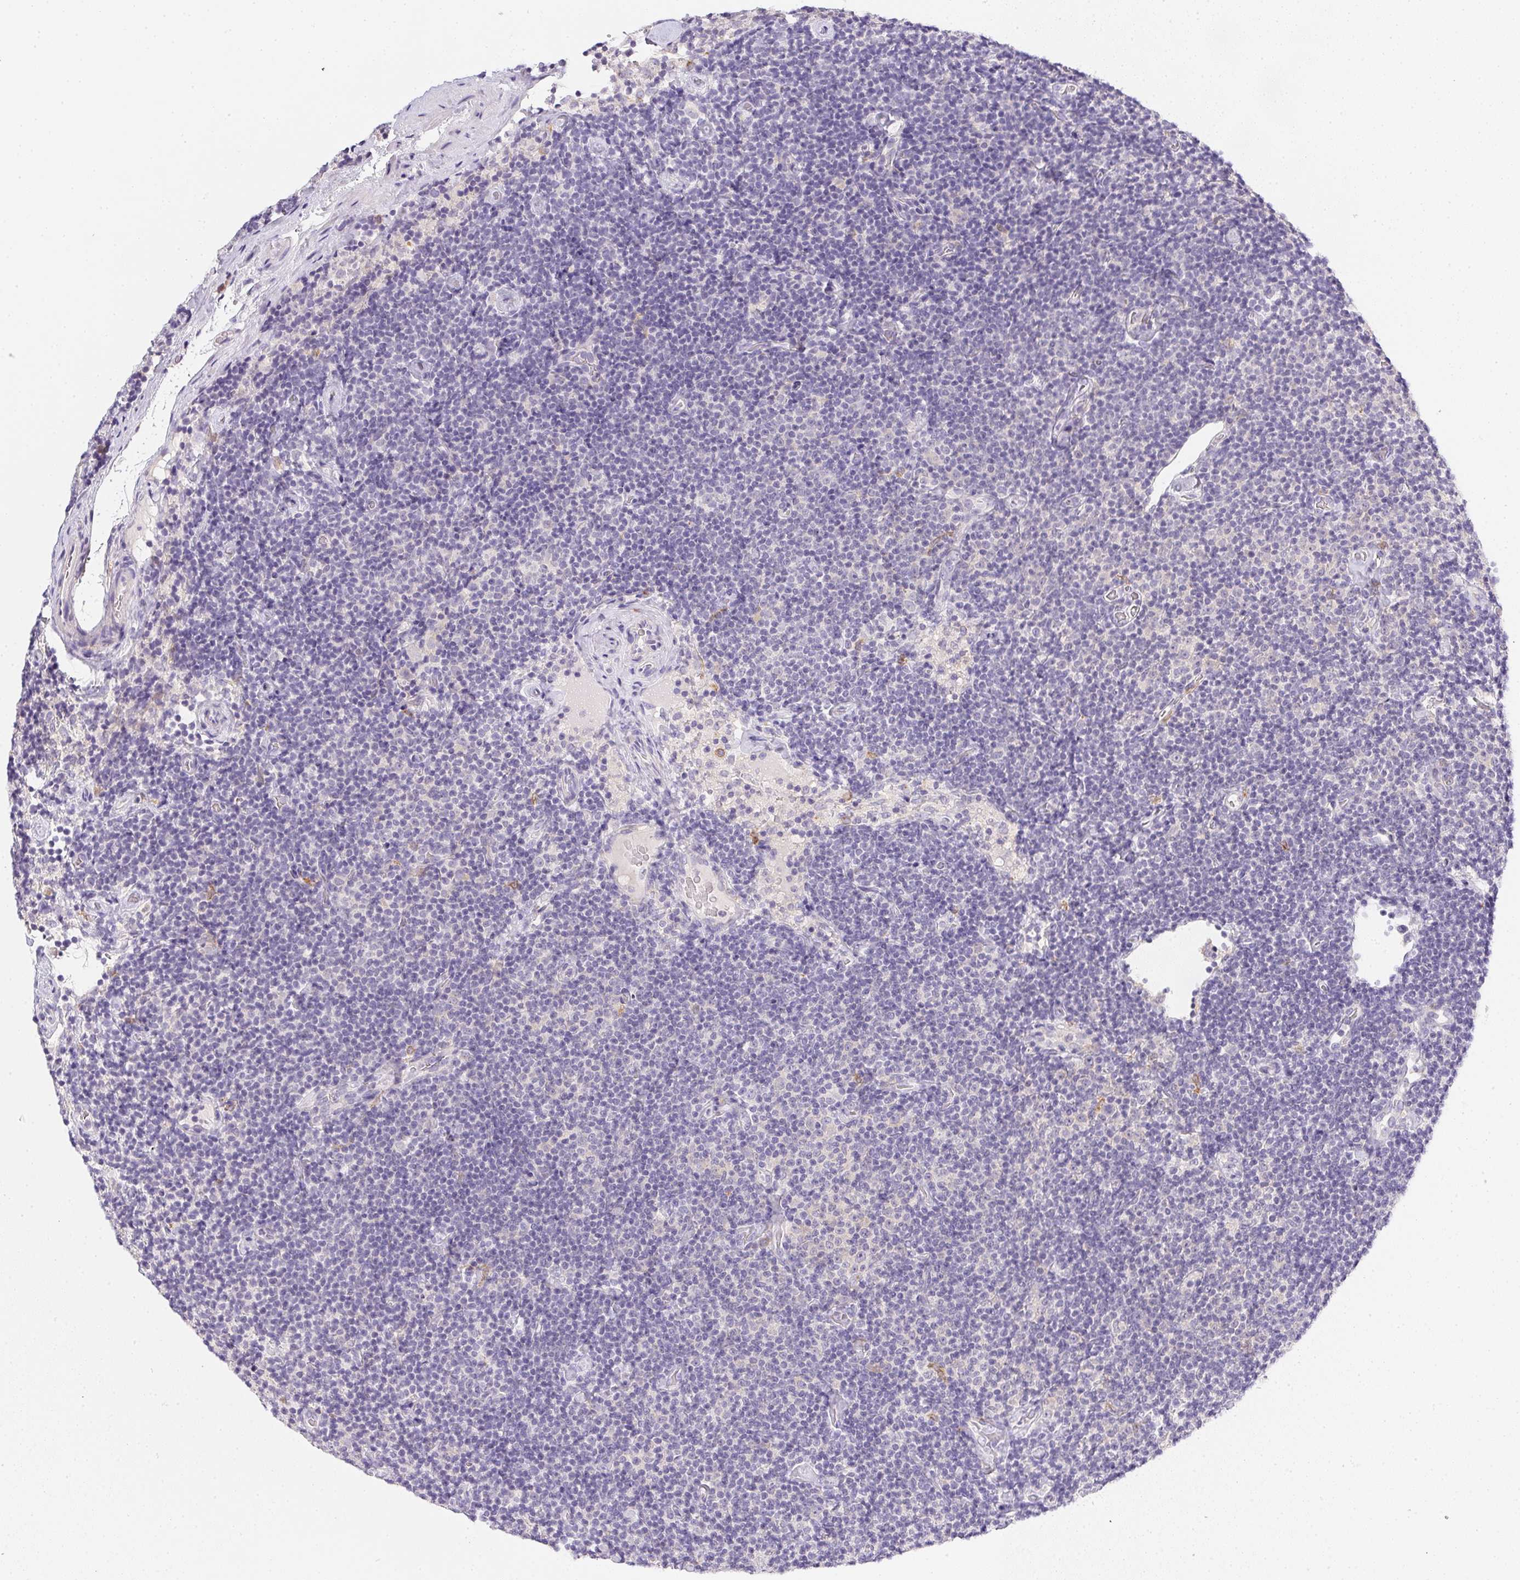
{"staining": {"intensity": "negative", "quantity": "none", "location": "none"}, "tissue": "lymphoma", "cell_type": "Tumor cells", "image_type": "cancer", "snomed": [{"axis": "morphology", "description": "Malignant lymphoma, non-Hodgkin's type, Low grade"}, {"axis": "topography", "description": "Lymph node"}], "caption": "The IHC micrograph has no significant staining in tumor cells of malignant lymphoma, non-Hodgkin's type (low-grade) tissue.", "gene": "SLC17A7", "patient": {"sex": "male", "age": 81}}